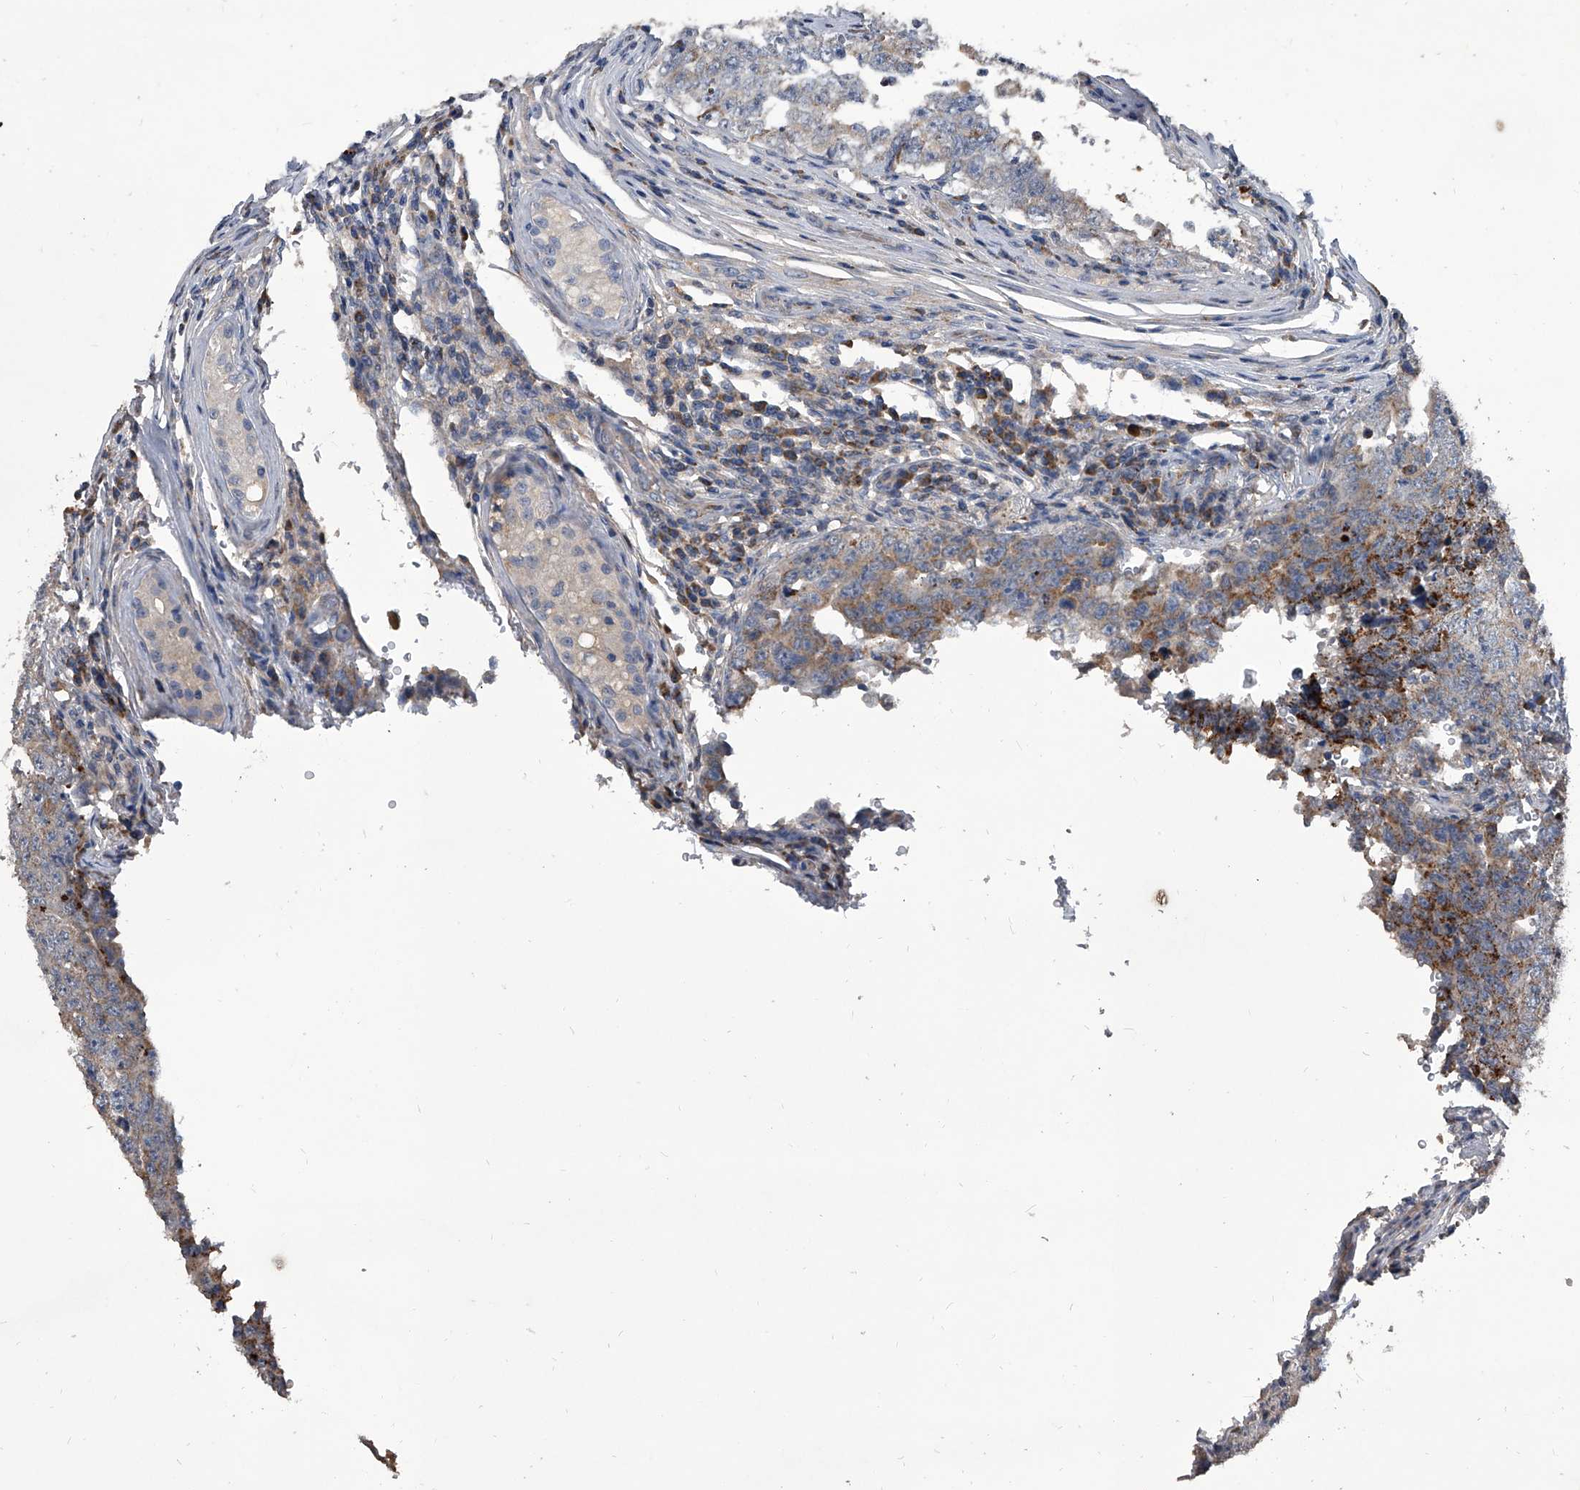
{"staining": {"intensity": "moderate", "quantity": "25%-75%", "location": "cytoplasmic/membranous"}, "tissue": "testis cancer", "cell_type": "Tumor cells", "image_type": "cancer", "snomed": [{"axis": "morphology", "description": "Carcinoma, Embryonal, NOS"}, {"axis": "topography", "description": "Testis"}], "caption": "IHC photomicrograph of human testis cancer stained for a protein (brown), which exhibits medium levels of moderate cytoplasmic/membranous expression in about 25%-75% of tumor cells.", "gene": "NRP1", "patient": {"sex": "male", "age": 26}}